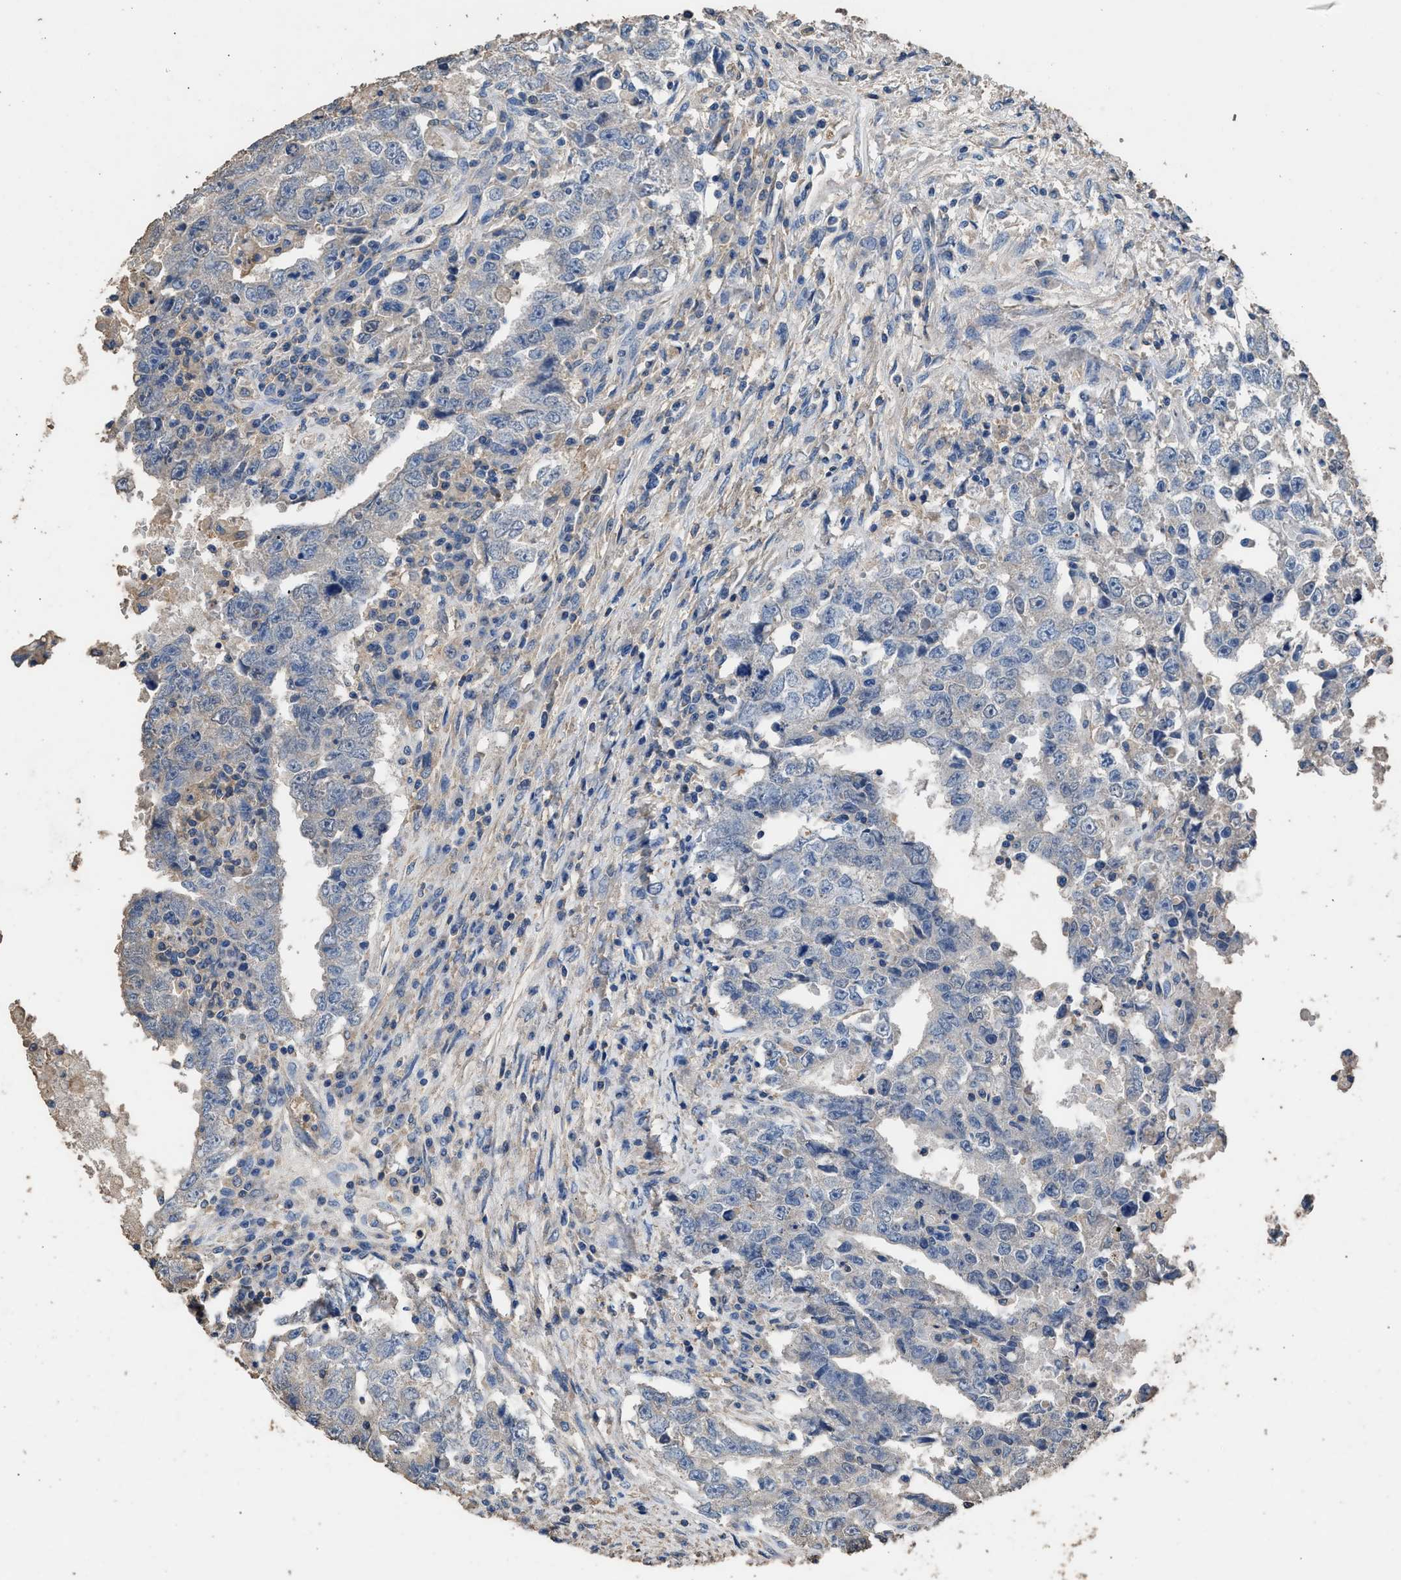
{"staining": {"intensity": "weak", "quantity": "<25%", "location": "cytoplasmic/membranous"}, "tissue": "testis cancer", "cell_type": "Tumor cells", "image_type": "cancer", "snomed": [{"axis": "morphology", "description": "Carcinoma, Embryonal, NOS"}, {"axis": "topography", "description": "Testis"}], "caption": "High magnification brightfield microscopy of testis cancer (embryonal carcinoma) stained with DAB (3,3'-diaminobenzidine) (brown) and counterstained with hematoxylin (blue): tumor cells show no significant positivity. Nuclei are stained in blue.", "gene": "ITSN1", "patient": {"sex": "male", "age": 26}}